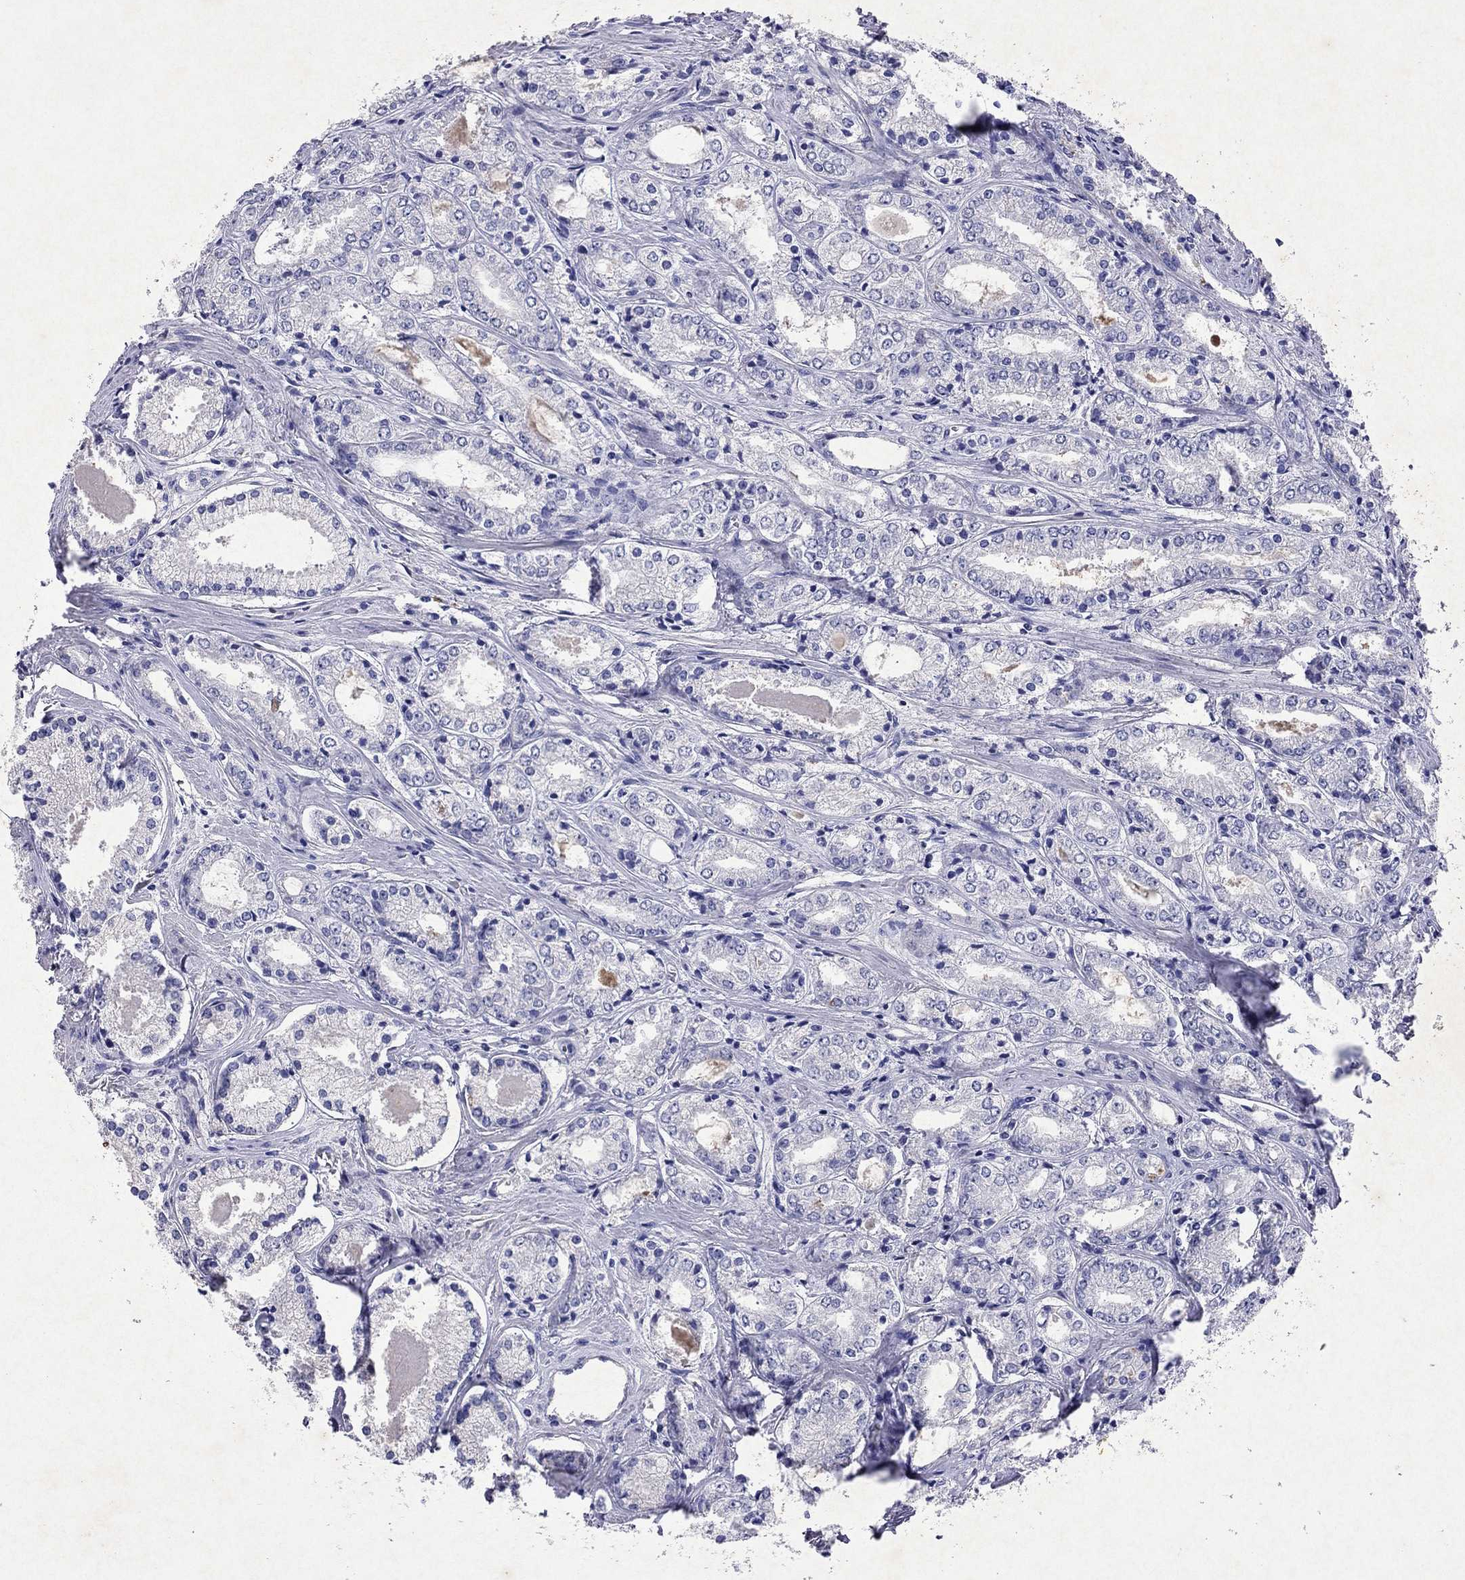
{"staining": {"intensity": "negative", "quantity": "none", "location": "none"}, "tissue": "prostate cancer", "cell_type": "Tumor cells", "image_type": "cancer", "snomed": [{"axis": "morphology", "description": "Adenocarcinoma, NOS"}, {"axis": "topography", "description": "Prostate"}], "caption": "Tumor cells are negative for protein expression in human prostate cancer. (Brightfield microscopy of DAB IHC at high magnification).", "gene": "ARMC12", "patient": {"sex": "male", "age": 72}}